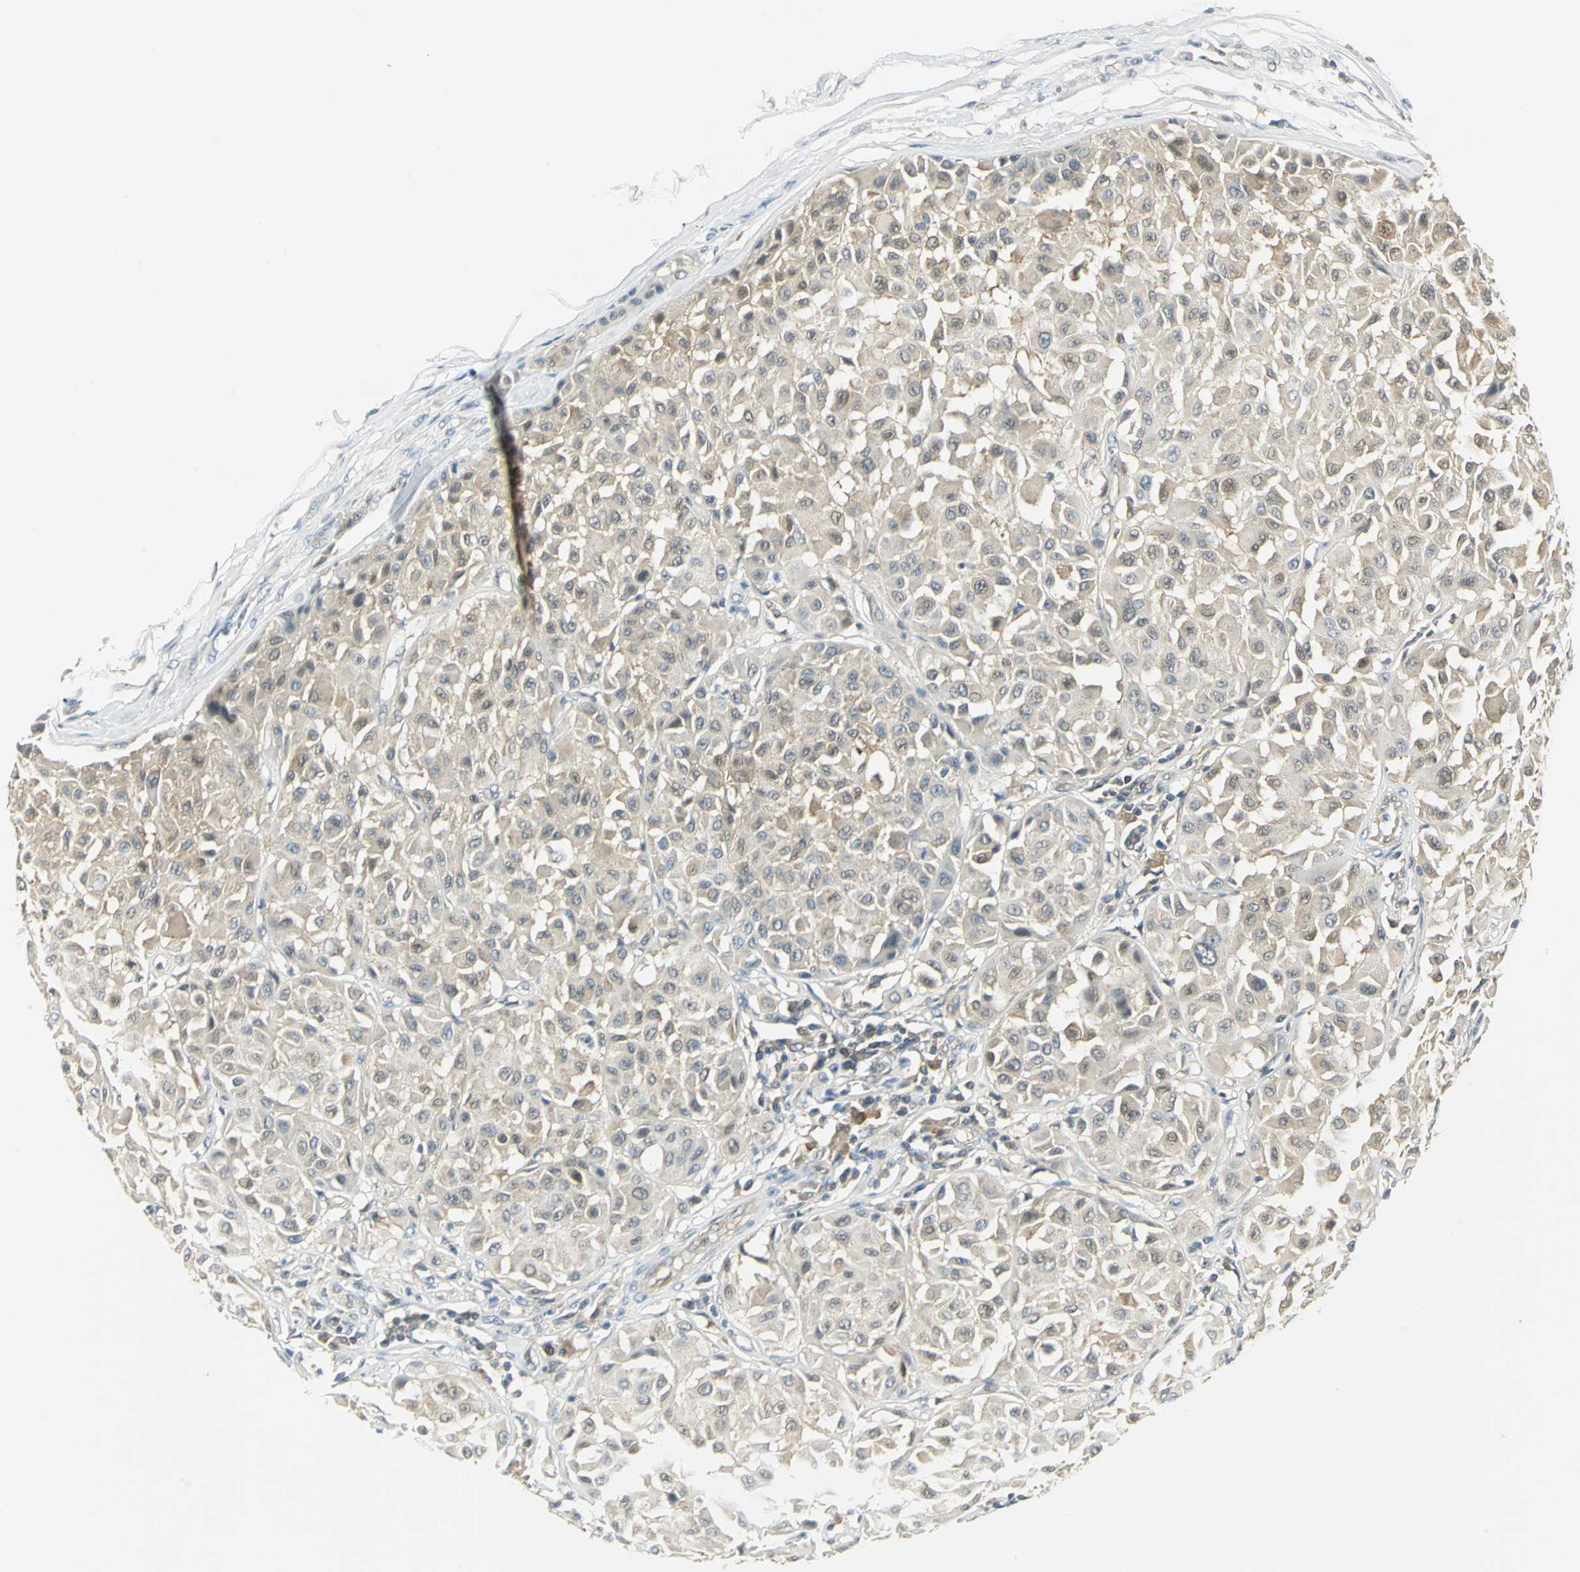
{"staining": {"intensity": "weak", "quantity": ">75%", "location": "cytoplasmic/membranous"}, "tissue": "melanoma", "cell_type": "Tumor cells", "image_type": "cancer", "snomed": [{"axis": "morphology", "description": "Malignant melanoma, Metastatic site"}, {"axis": "topography", "description": "Soft tissue"}], "caption": "Weak cytoplasmic/membranous positivity for a protein is seen in approximately >75% of tumor cells of melanoma using IHC.", "gene": "FYN", "patient": {"sex": "male", "age": 41}}